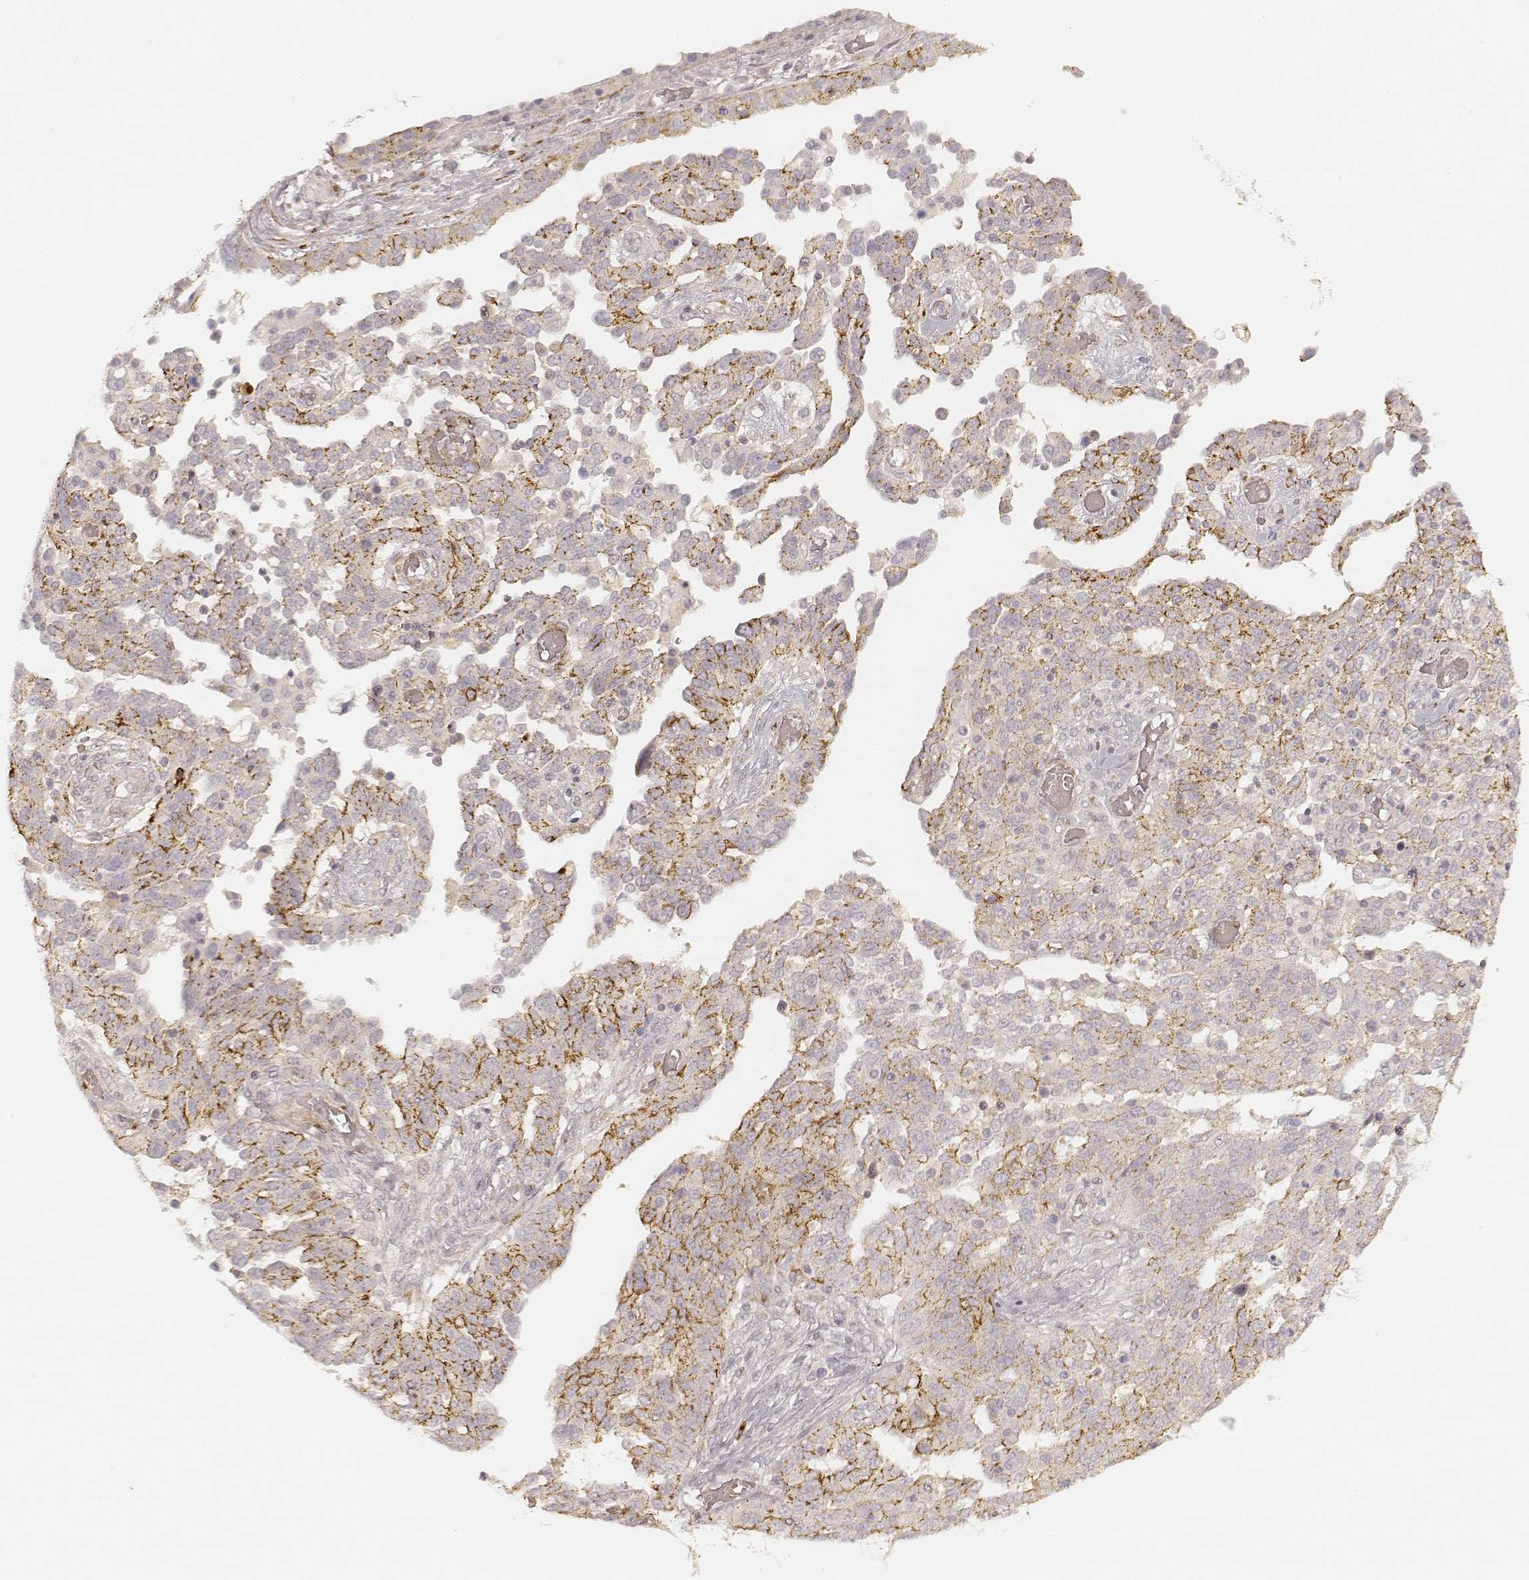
{"staining": {"intensity": "moderate", "quantity": "25%-75%", "location": "cytoplasmic/membranous"}, "tissue": "ovarian cancer", "cell_type": "Tumor cells", "image_type": "cancer", "snomed": [{"axis": "morphology", "description": "Cystadenocarcinoma, serous, NOS"}, {"axis": "topography", "description": "Ovary"}], "caption": "Immunohistochemical staining of human ovarian serous cystadenocarcinoma demonstrates medium levels of moderate cytoplasmic/membranous protein staining in approximately 25%-75% of tumor cells.", "gene": "GORASP2", "patient": {"sex": "female", "age": 67}}